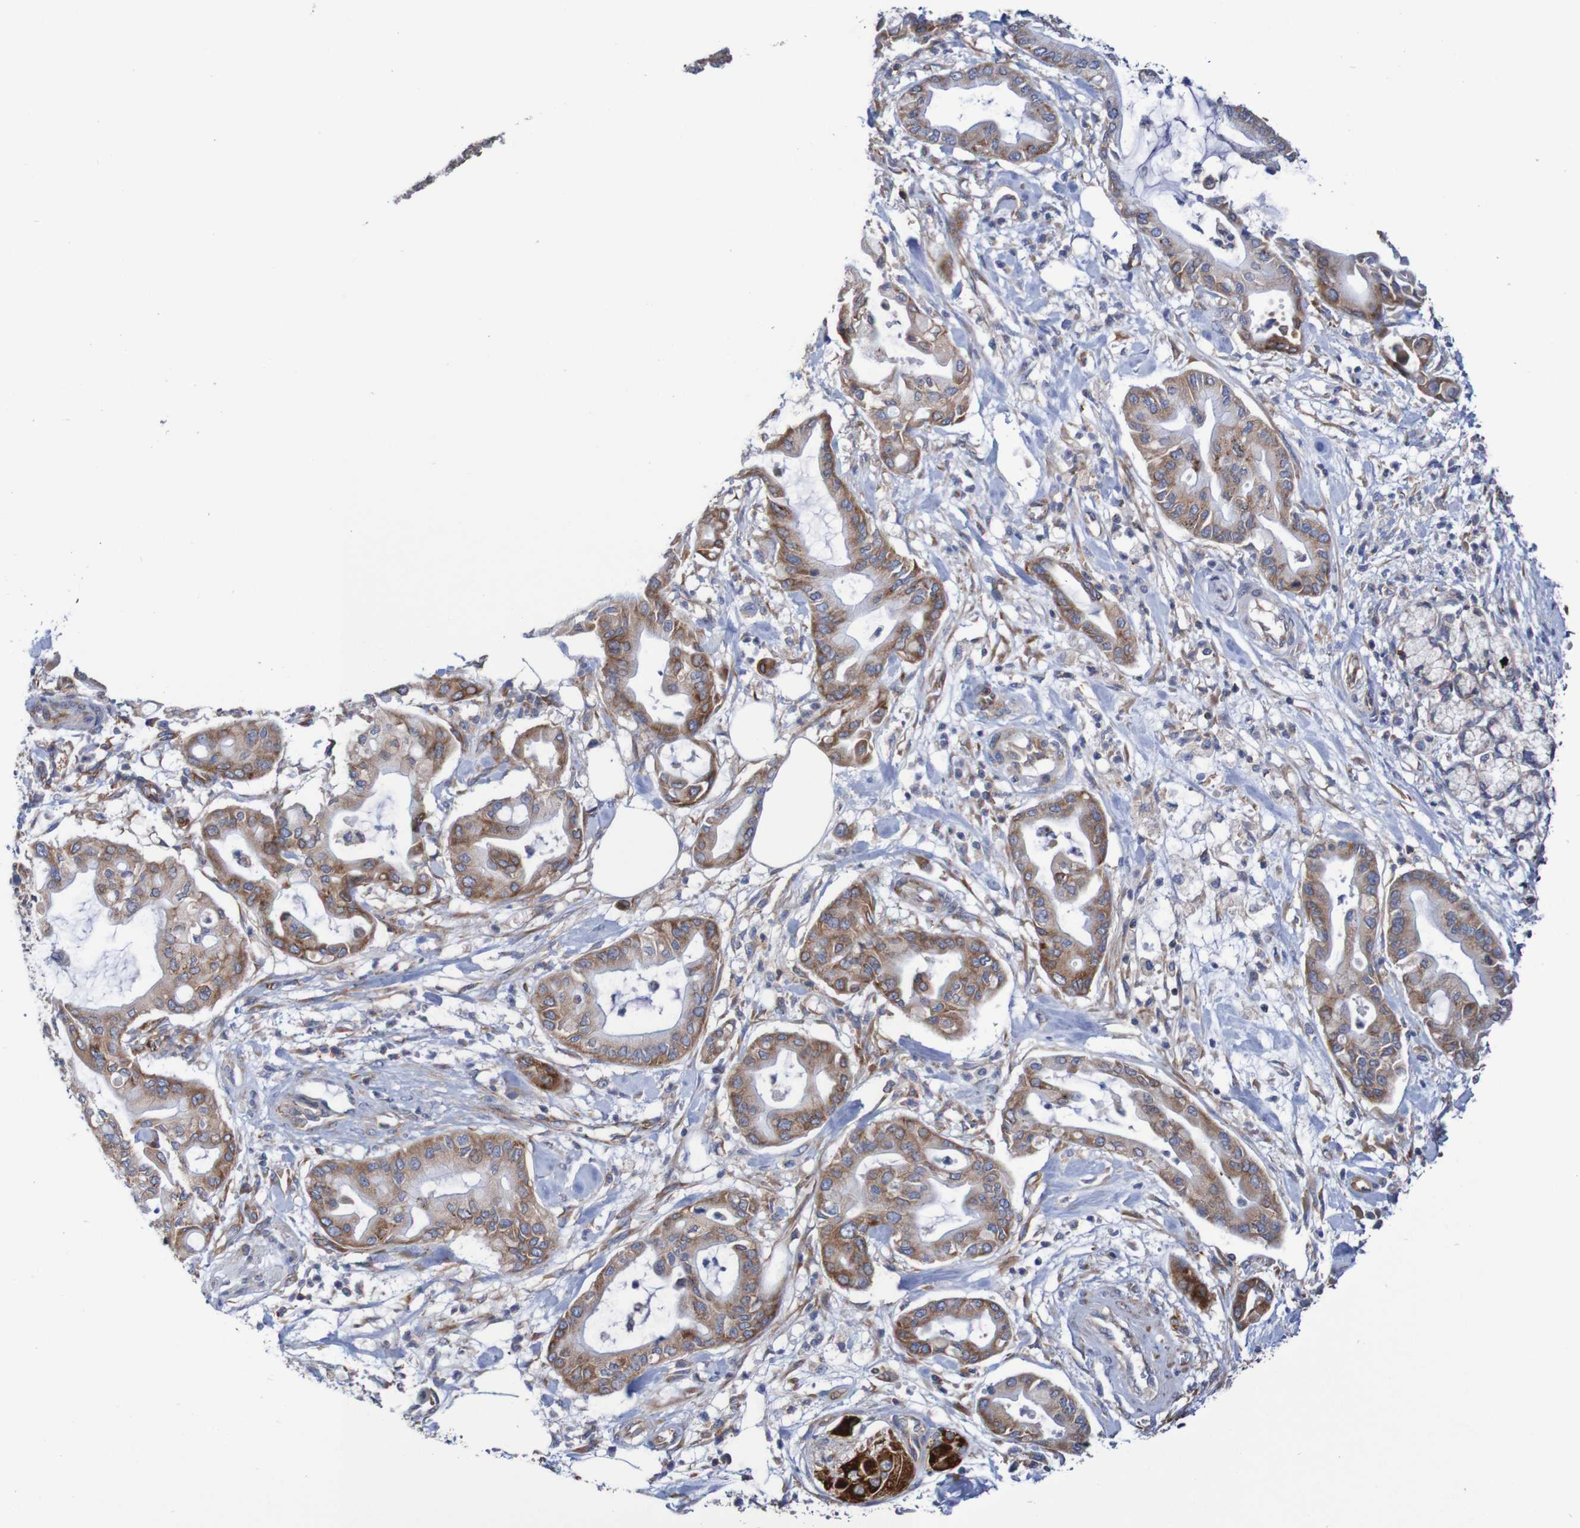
{"staining": {"intensity": "moderate", "quantity": ">75%", "location": "cytoplasmic/membranous"}, "tissue": "pancreatic cancer", "cell_type": "Tumor cells", "image_type": "cancer", "snomed": [{"axis": "morphology", "description": "Adenocarcinoma, NOS"}, {"axis": "morphology", "description": "Adenocarcinoma, metastatic, NOS"}, {"axis": "topography", "description": "Lymph node"}, {"axis": "topography", "description": "Pancreas"}, {"axis": "topography", "description": "Duodenum"}], "caption": "High-magnification brightfield microscopy of pancreatic cancer (metastatic adenocarcinoma) stained with DAB (brown) and counterstained with hematoxylin (blue). tumor cells exhibit moderate cytoplasmic/membranous expression is present in approximately>75% of cells. Using DAB (brown) and hematoxylin (blue) stains, captured at high magnification using brightfield microscopy.", "gene": "FXR2", "patient": {"sex": "female", "age": 64}}